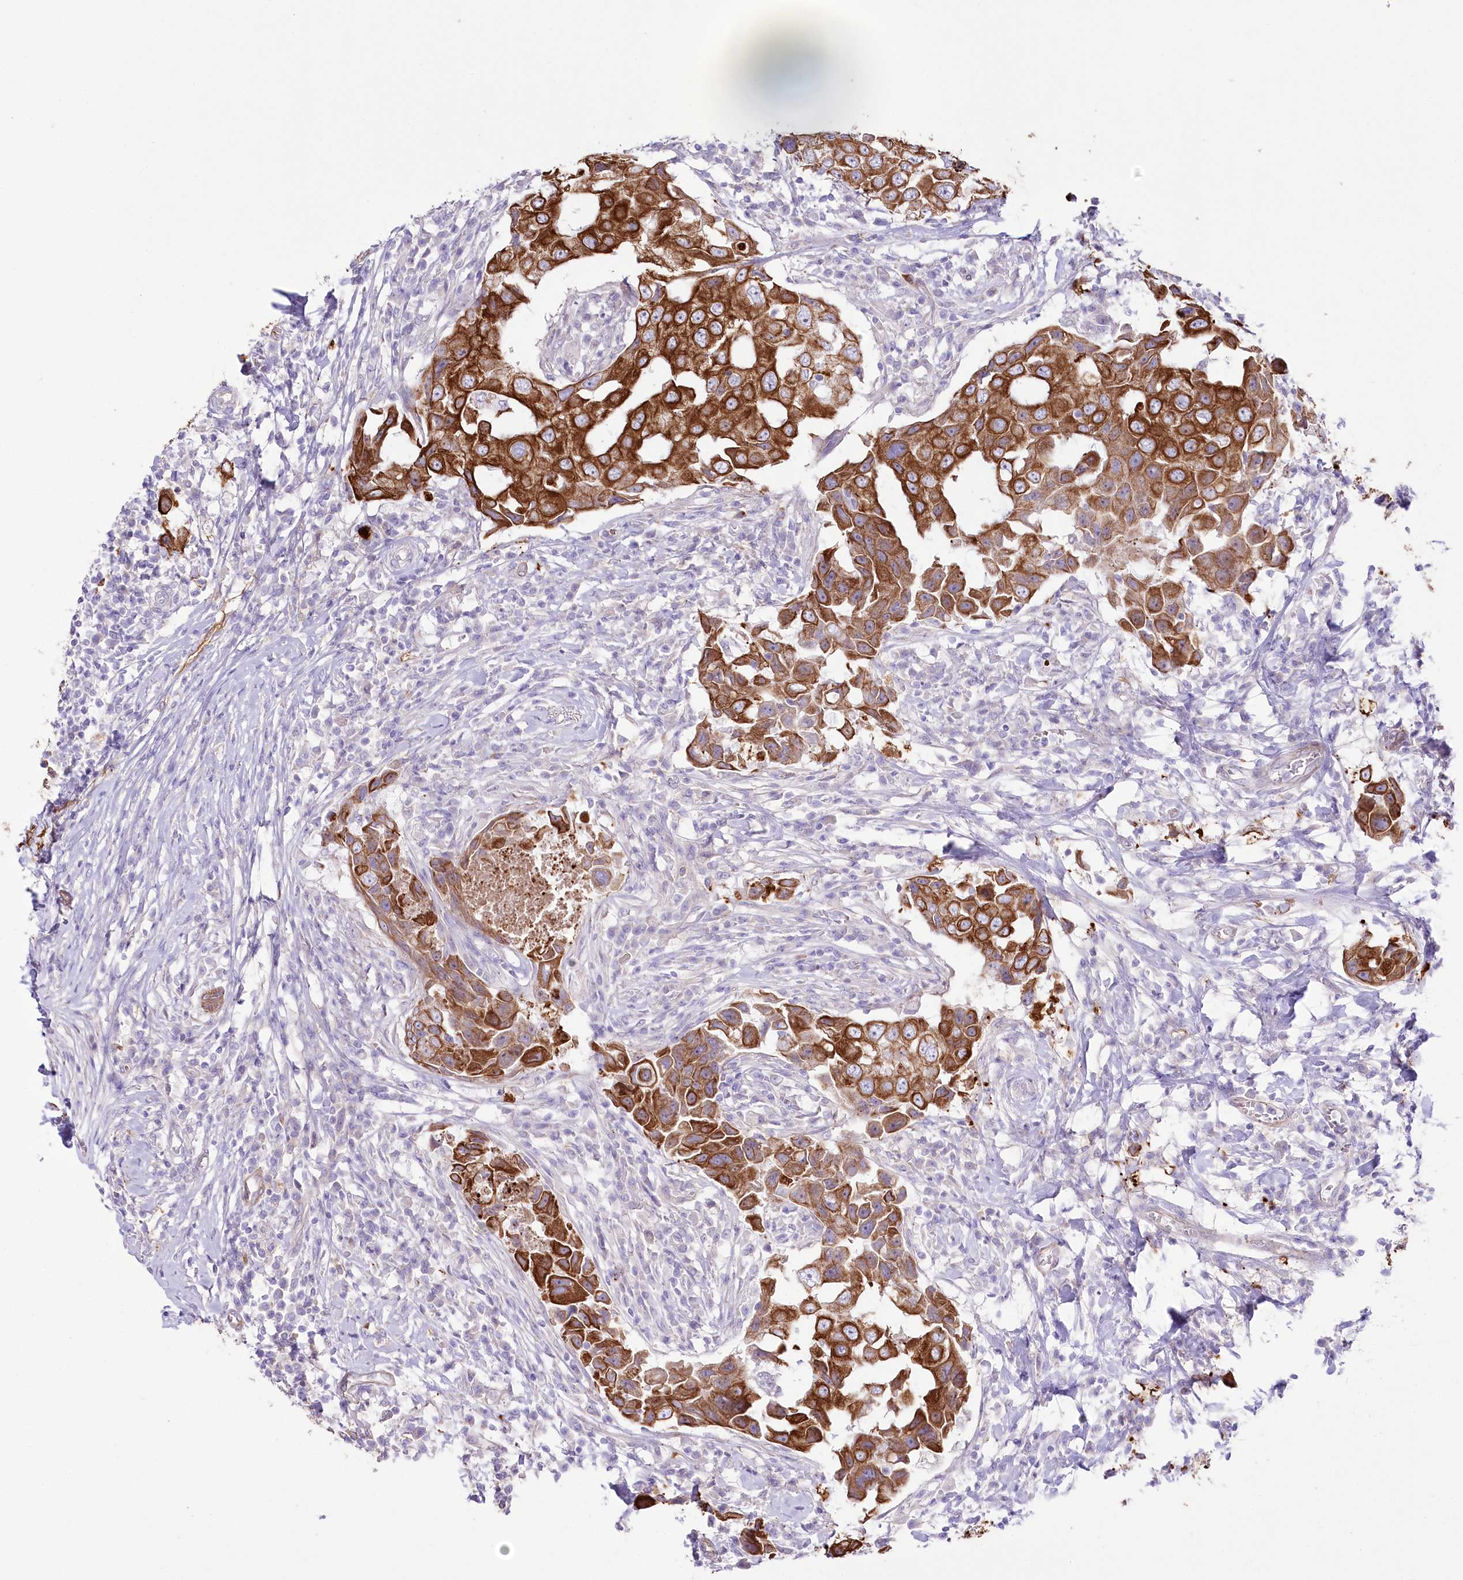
{"staining": {"intensity": "strong", "quantity": ">75%", "location": "cytoplasmic/membranous"}, "tissue": "breast cancer", "cell_type": "Tumor cells", "image_type": "cancer", "snomed": [{"axis": "morphology", "description": "Duct carcinoma"}, {"axis": "topography", "description": "Breast"}], "caption": "A high-resolution histopathology image shows IHC staining of breast cancer (intraductal carcinoma), which displays strong cytoplasmic/membranous expression in approximately >75% of tumor cells.", "gene": "SLC39A10", "patient": {"sex": "female", "age": 27}}